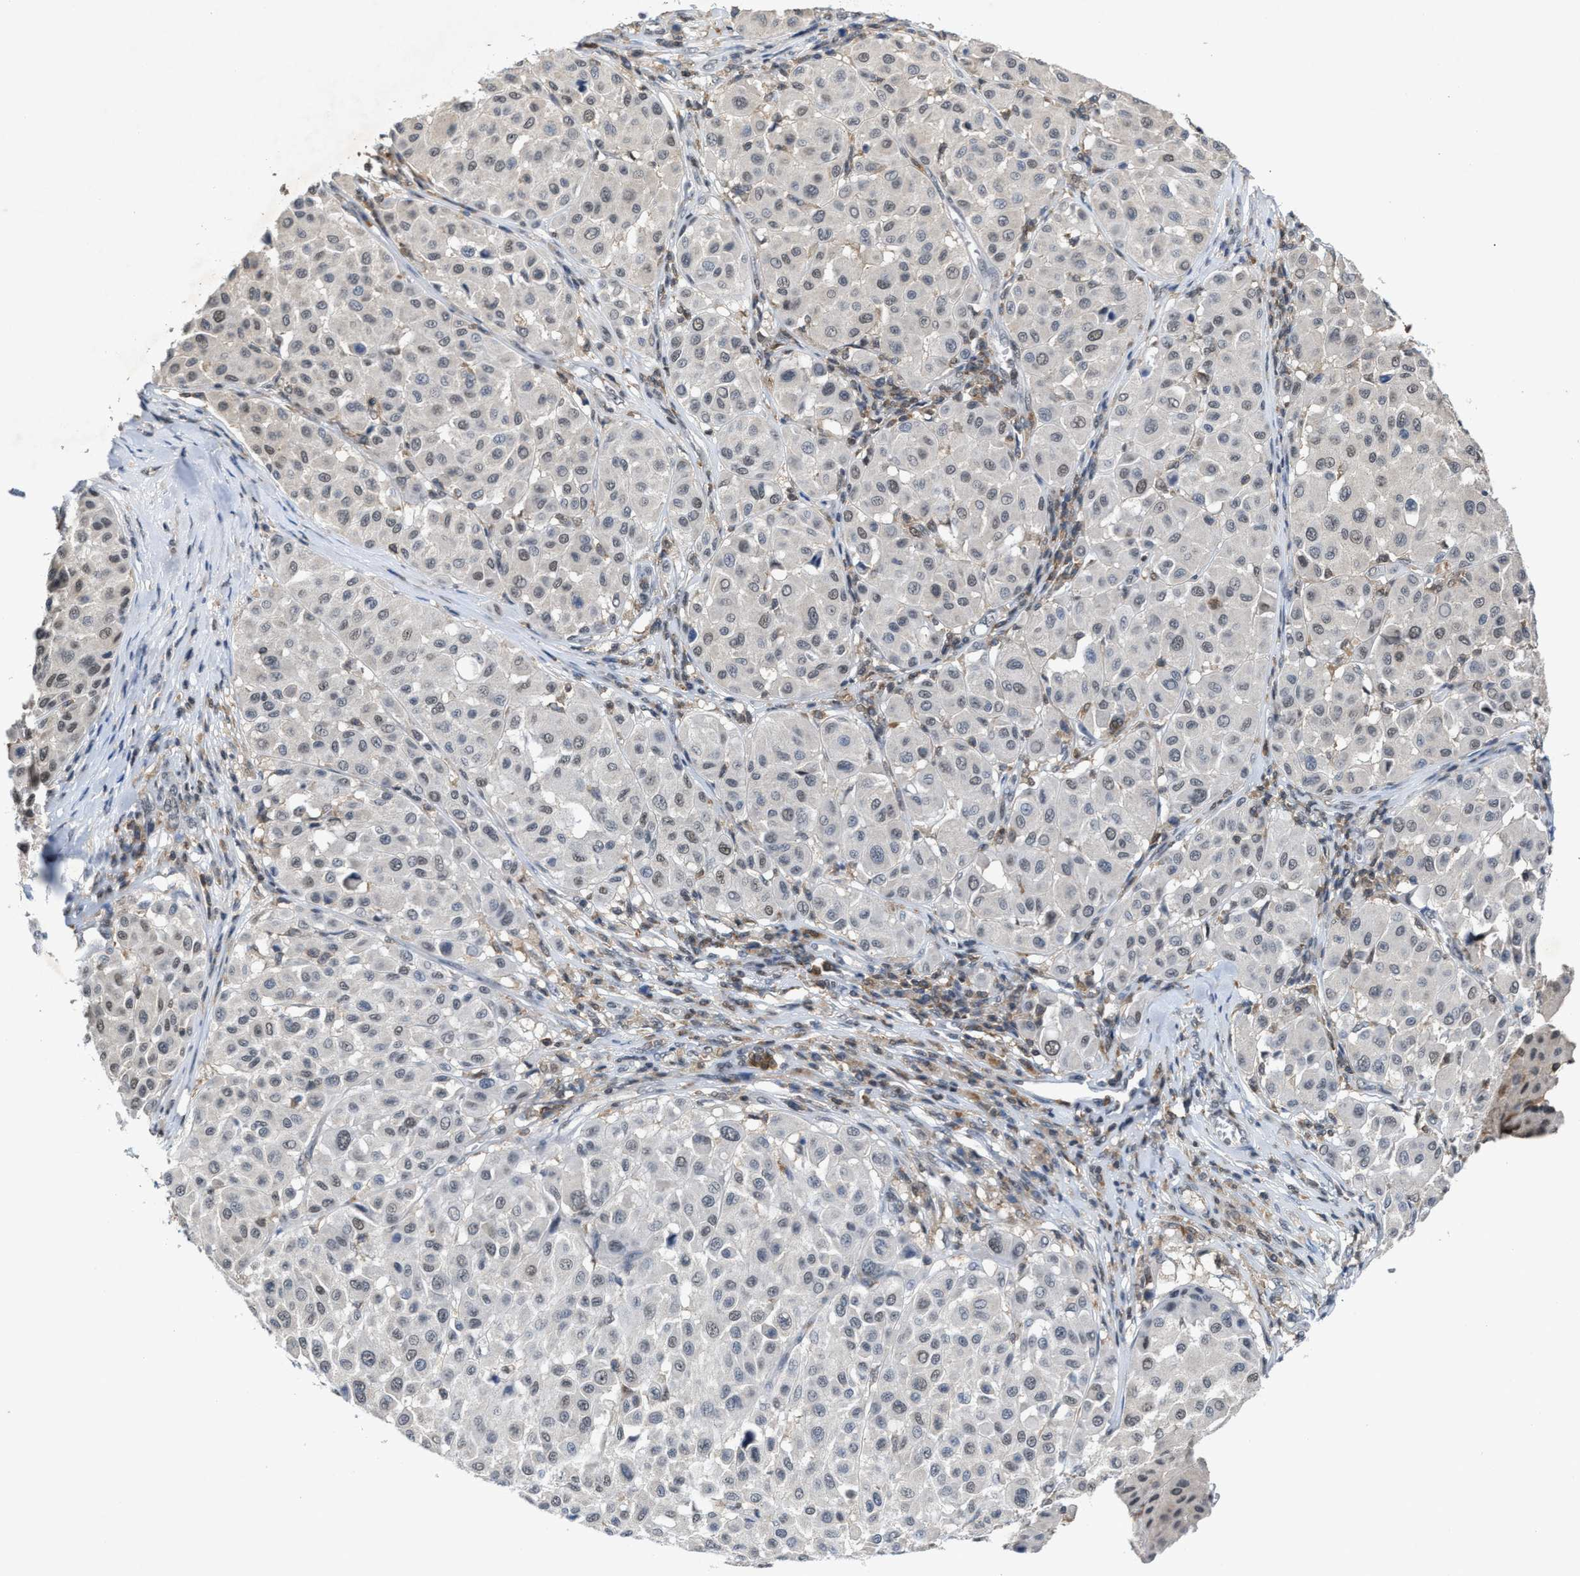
{"staining": {"intensity": "weak", "quantity": "<25%", "location": "nuclear"}, "tissue": "melanoma", "cell_type": "Tumor cells", "image_type": "cancer", "snomed": [{"axis": "morphology", "description": "Malignant melanoma, Metastatic site"}, {"axis": "topography", "description": "Soft tissue"}], "caption": "IHC of melanoma demonstrates no positivity in tumor cells.", "gene": "FGD3", "patient": {"sex": "male", "age": 41}}